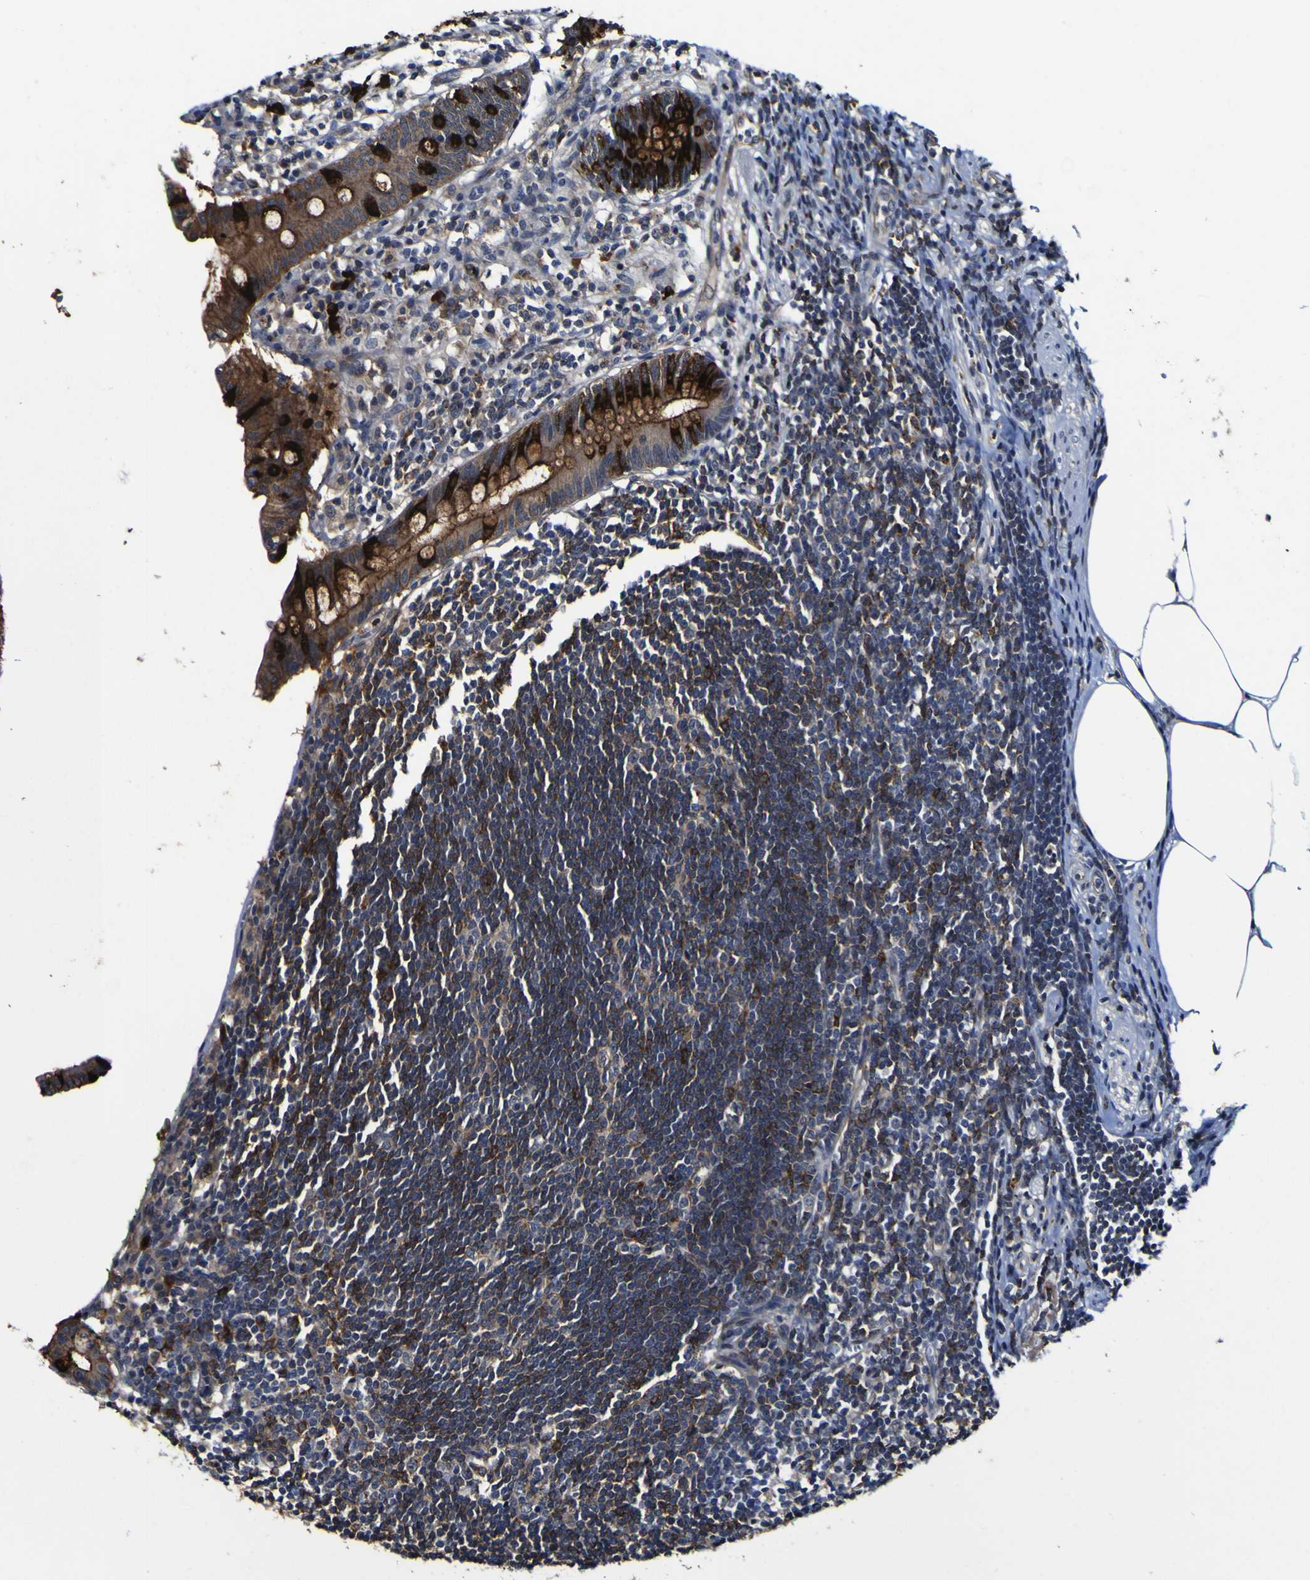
{"staining": {"intensity": "strong", "quantity": ">75%", "location": "cytoplasmic/membranous"}, "tissue": "appendix", "cell_type": "Glandular cells", "image_type": "normal", "snomed": [{"axis": "morphology", "description": "Normal tissue, NOS"}, {"axis": "topography", "description": "Appendix"}], "caption": "Immunohistochemistry (IHC) staining of normal appendix, which reveals high levels of strong cytoplasmic/membranous positivity in approximately >75% of glandular cells indicating strong cytoplasmic/membranous protein staining. The staining was performed using DAB (brown) for protein detection and nuclei were counterstained in hematoxylin (blue).", "gene": "CCL2", "patient": {"sex": "female", "age": 50}}